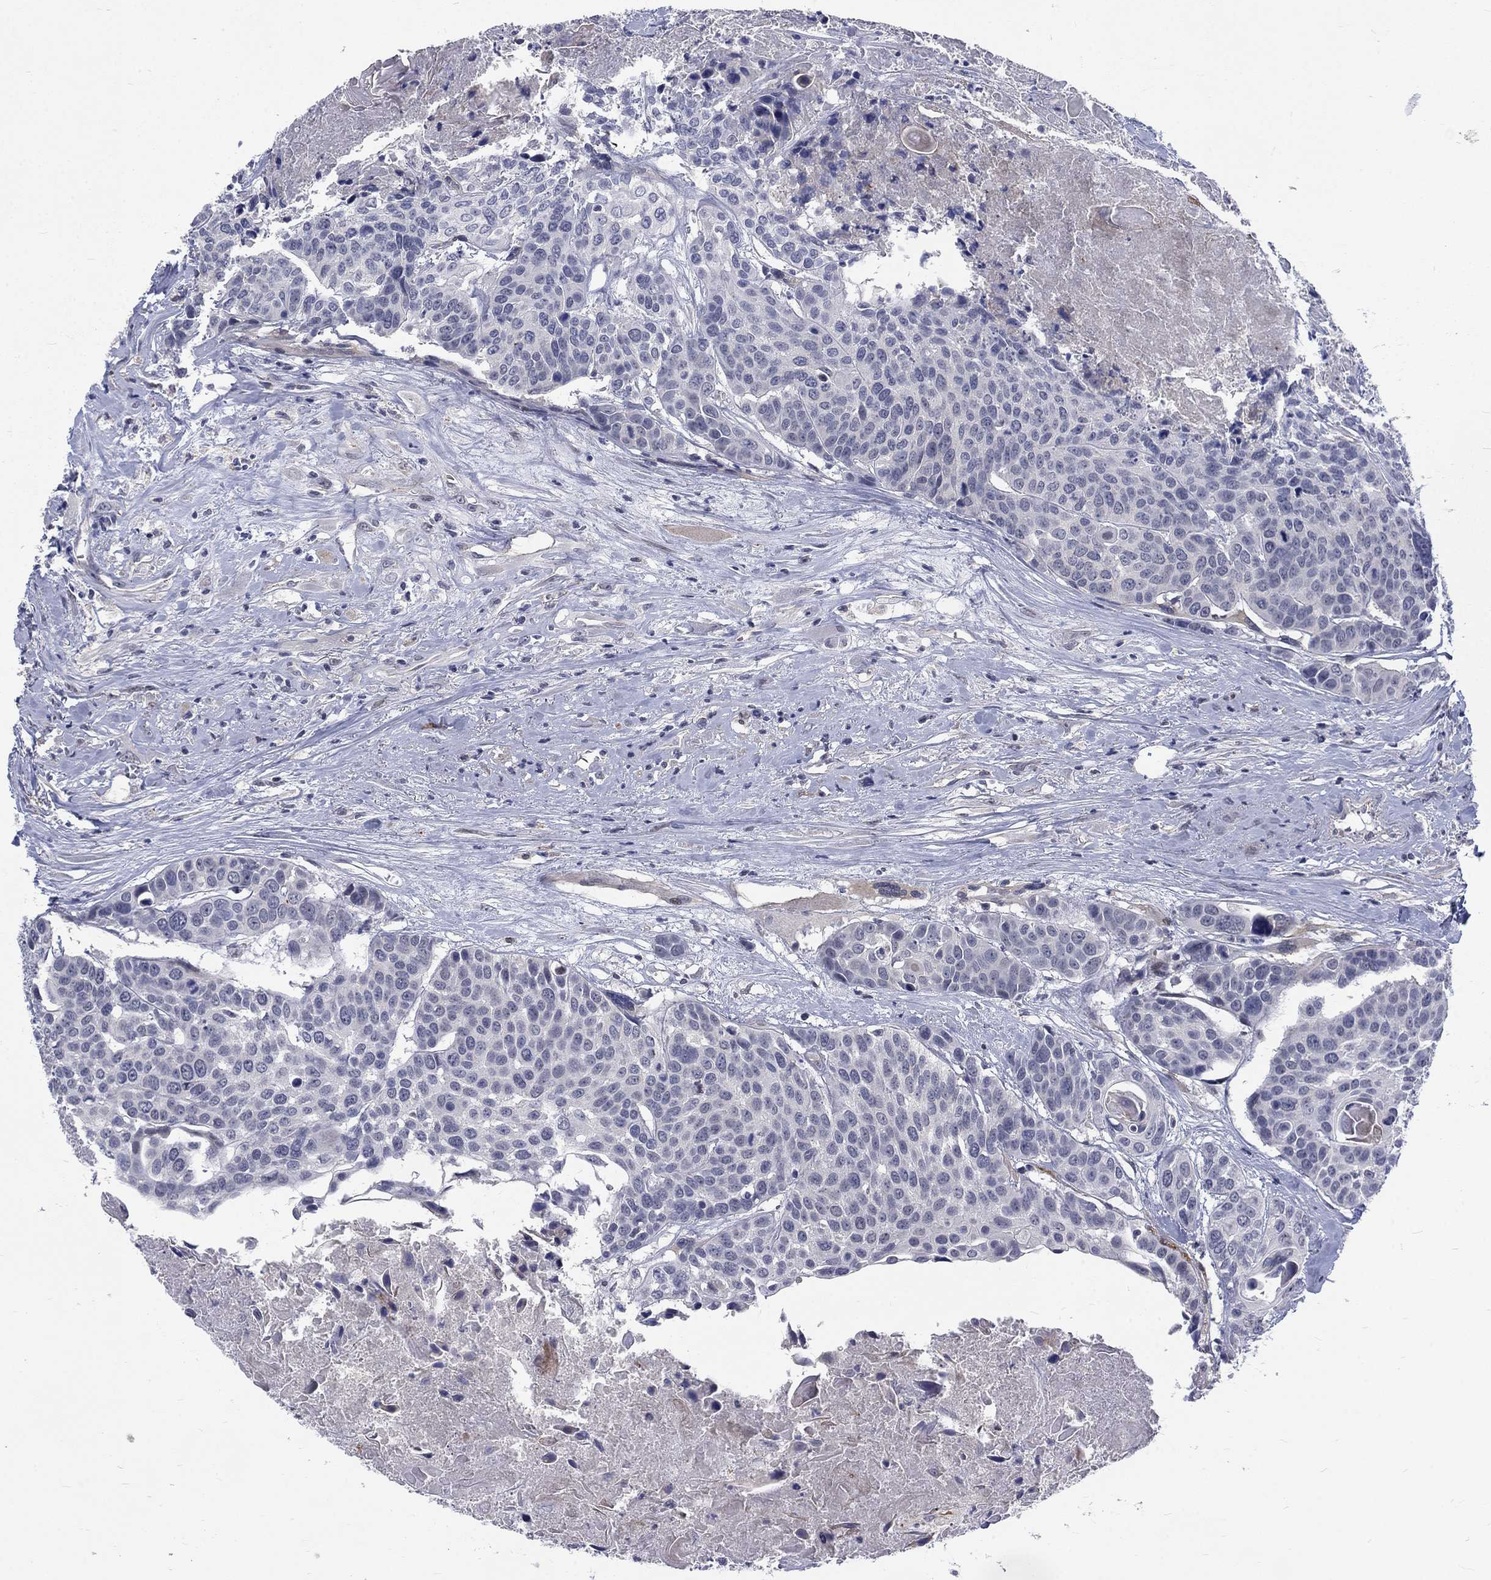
{"staining": {"intensity": "negative", "quantity": "none", "location": "none"}, "tissue": "head and neck cancer", "cell_type": "Tumor cells", "image_type": "cancer", "snomed": [{"axis": "morphology", "description": "Squamous cell carcinoma, NOS"}, {"axis": "topography", "description": "Oral tissue"}, {"axis": "topography", "description": "Head-Neck"}], "caption": "Tumor cells show no significant protein positivity in head and neck squamous cell carcinoma.", "gene": "PHKA1", "patient": {"sex": "male", "age": 56}}